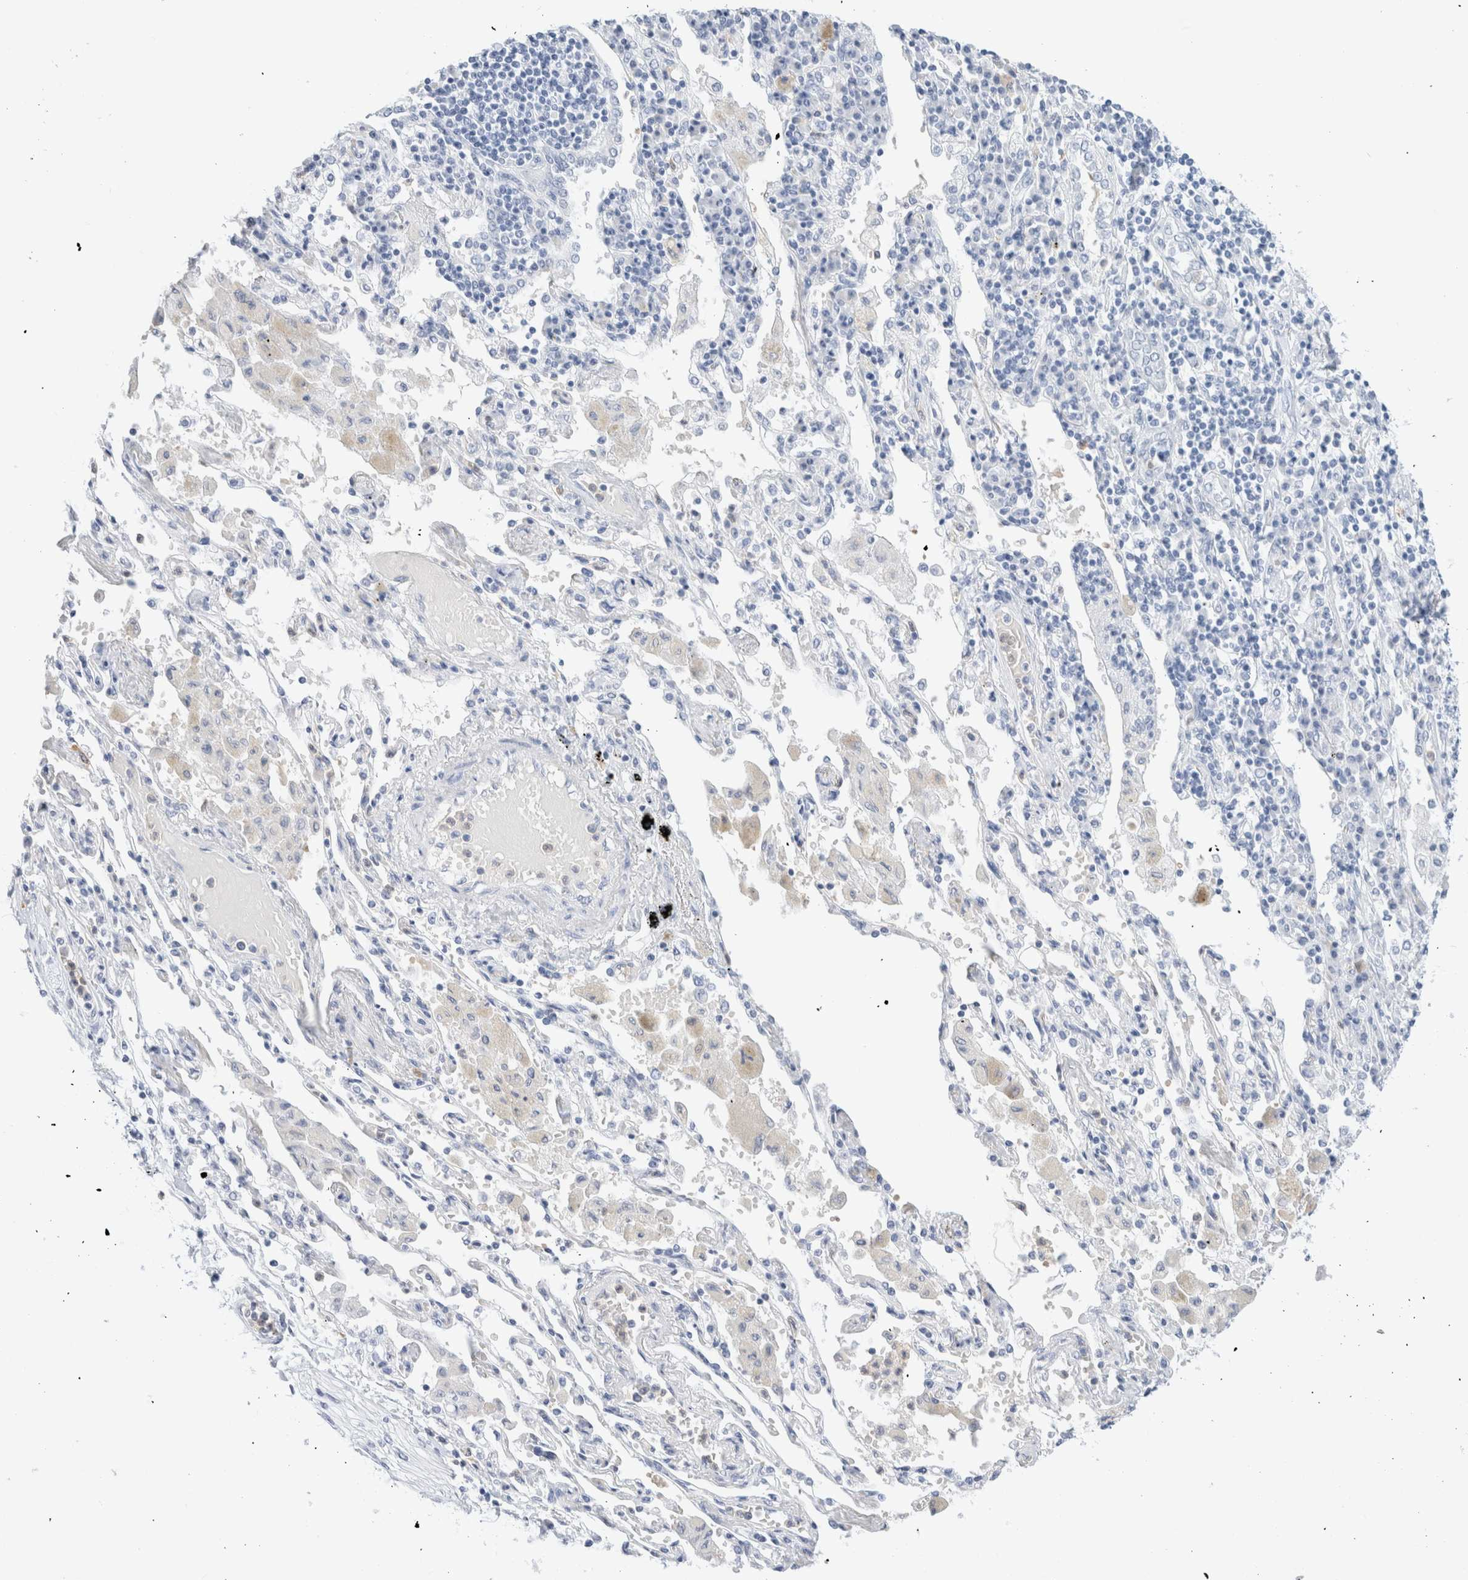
{"staining": {"intensity": "negative", "quantity": "none", "location": "none"}, "tissue": "lung cancer", "cell_type": "Tumor cells", "image_type": "cancer", "snomed": [{"axis": "morphology", "description": "Normal tissue, NOS"}, {"axis": "morphology", "description": "Squamous cell carcinoma, NOS"}, {"axis": "topography", "description": "Cartilage tissue"}, {"axis": "topography", "description": "Bronchus"}, {"axis": "topography", "description": "Lung"}, {"axis": "topography", "description": "Peripheral nerve tissue"}], "caption": "The immunohistochemistry (IHC) image has no significant positivity in tumor cells of lung cancer tissue.", "gene": "ARG1", "patient": {"sex": "female", "age": 49}}